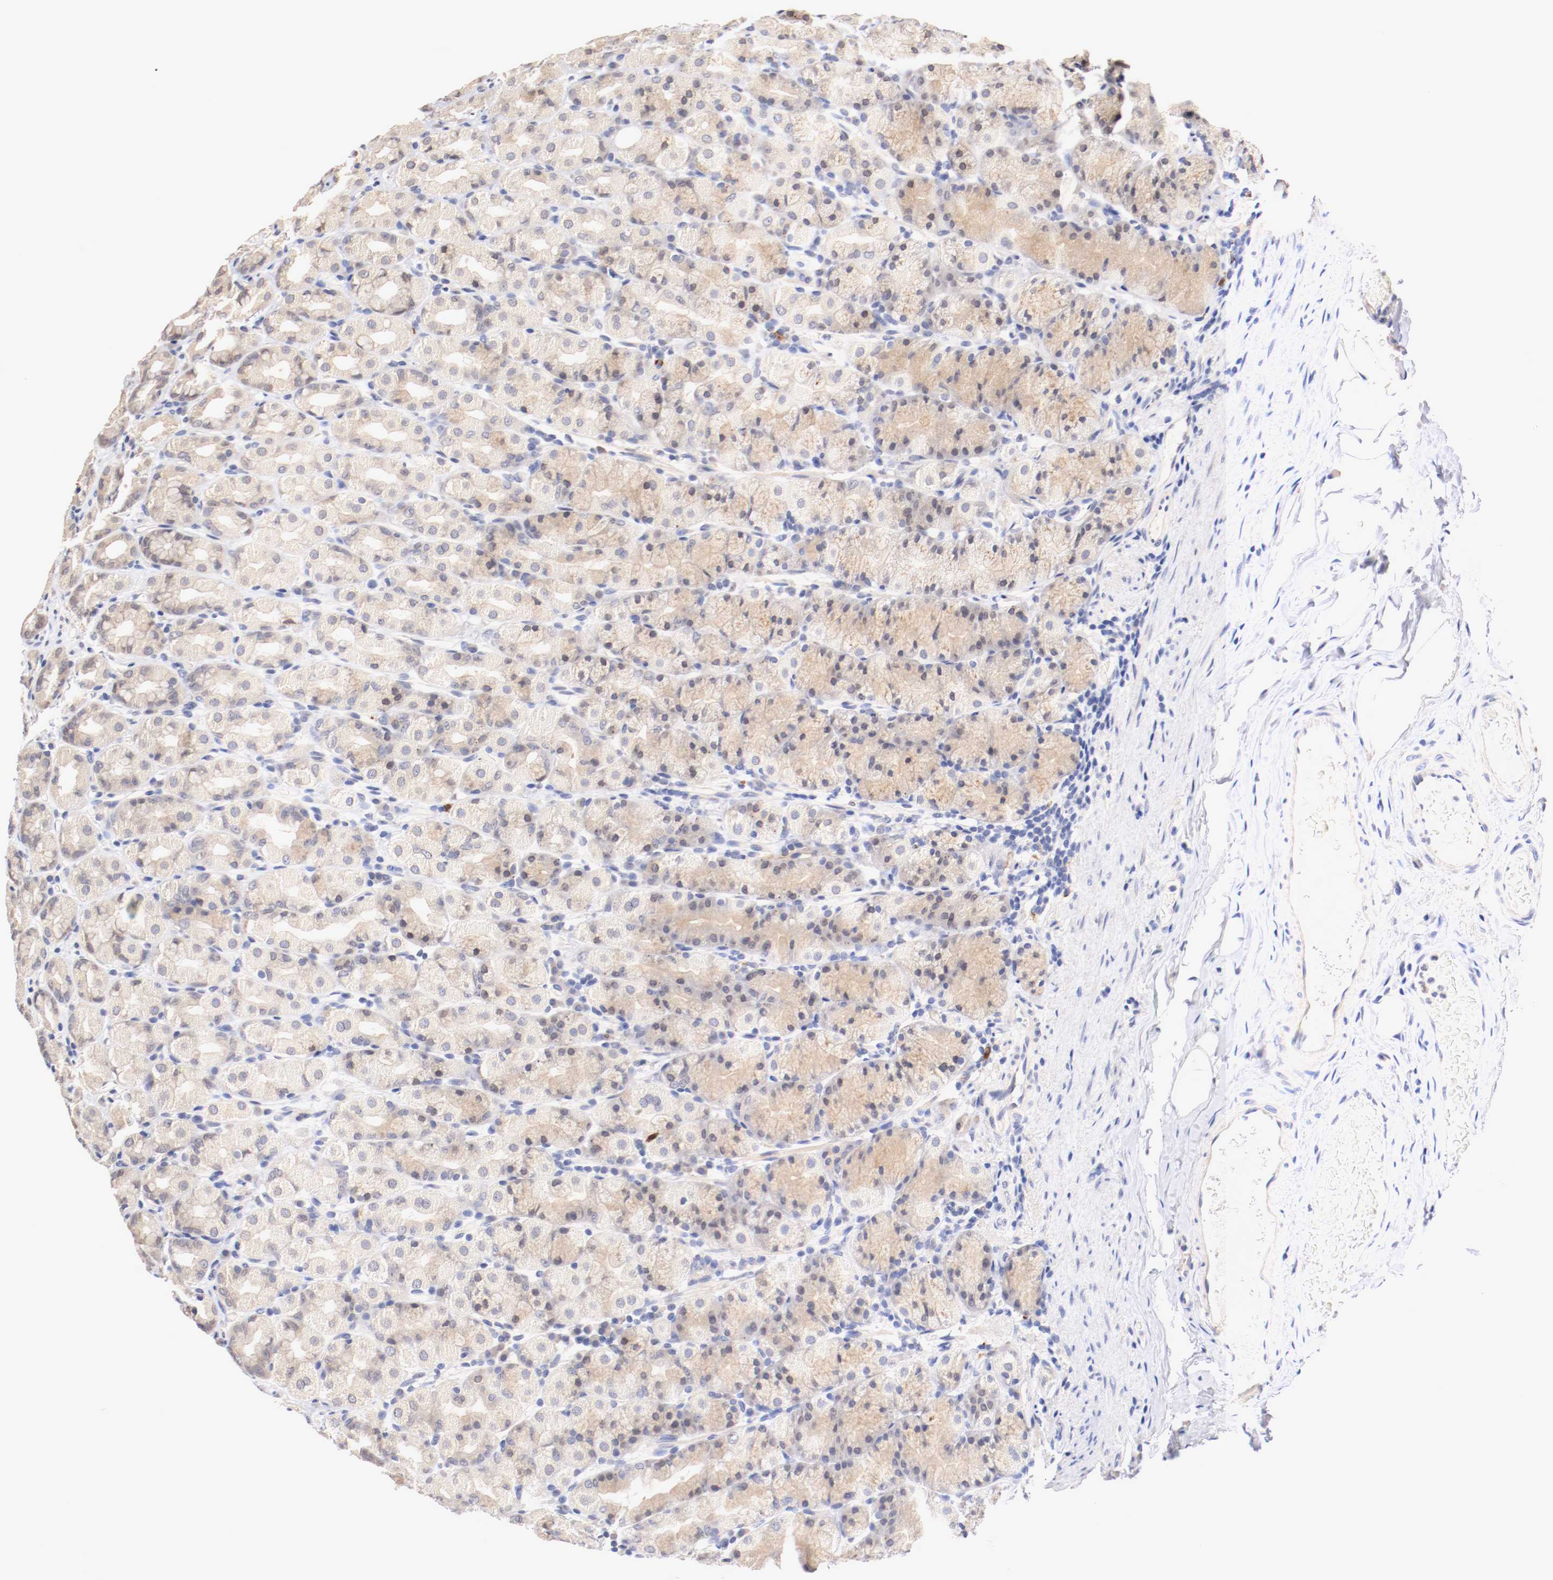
{"staining": {"intensity": "weak", "quantity": ">75%", "location": "cytoplasmic/membranous"}, "tissue": "stomach", "cell_type": "Glandular cells", "image_type": "normal", "snomed": [{"axis": "morphology", "description": "Normal tissue, NOS"}, {"axis": "topography", "description": "Stomach, upper"}], "caption": "Protein staining reveals weak cytoplasmic/membranous staining in about >75% of glandular cells in unremarkable stomach. Using DAB (brown) and hematoxylin (blue) stains, captured at high magnification using brightfield microscopy.", "gene": "CEBPE", "patient": {"sex": "male", "age": 68}}